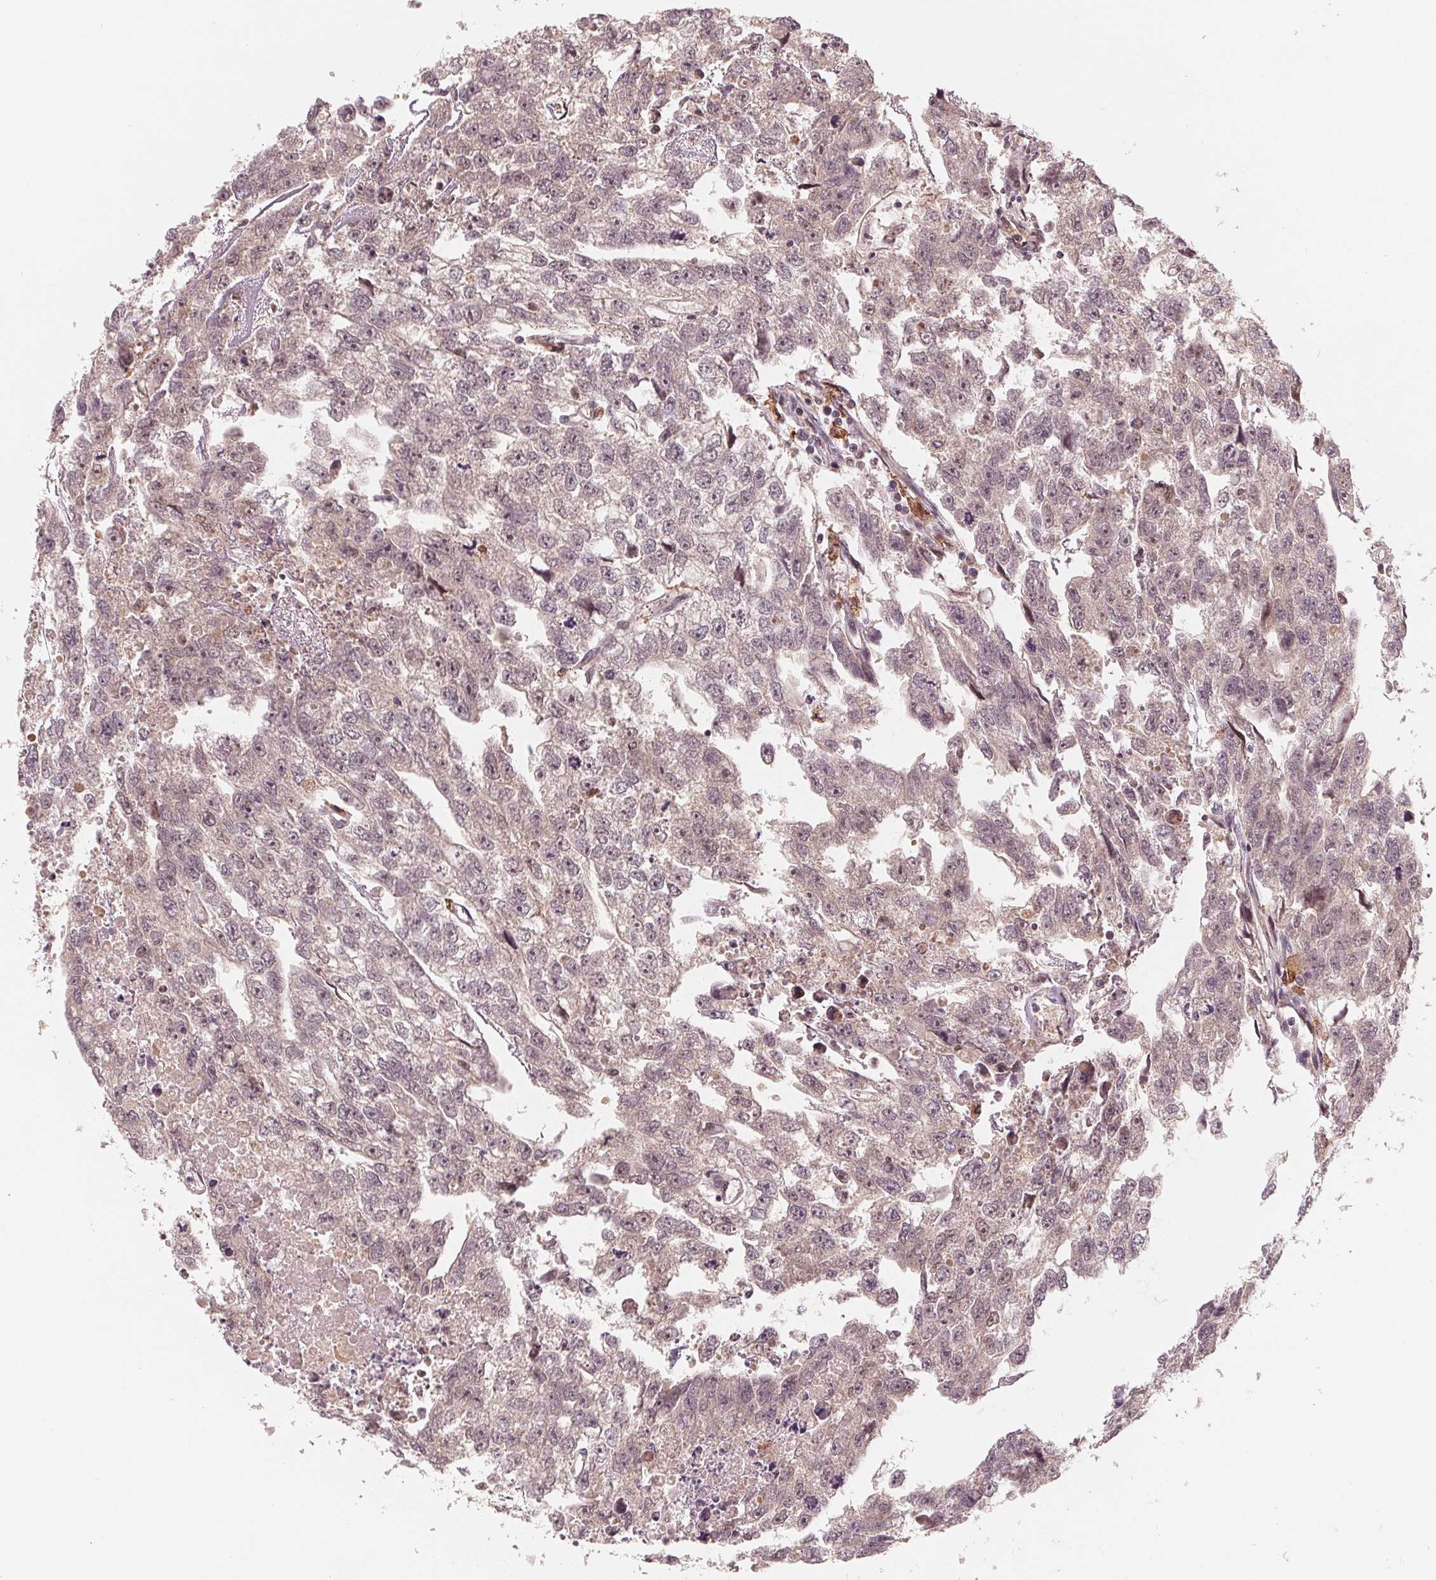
{"staining": {"intensity": "weak", "quantity": "25%-75%", "location": "cytoplasmic/membranous"}, "tissue": "testis cancer", "cell_type": "Tumor cells", "image_type": "cancer", "snomed": [{"axis": "morphology", "description": "Carcinoma, Embryonal, NOS"}, {"axis": "morphology", "description": "Teratoma, malignant, NOS"}, {"axis": "topography", "description": "Testis"}], "caption": "IHC histopathology image of neoplastic tissue: human testis cancer stained using IHC reveals low levels of weak protein expression localized specifically in the cytoplasmic/membranous of tumor cells, appearing as a cytoplasmic/membranous brown color.", "gene": "IL9R", "patient": {"sex": "male", "age": 44}}